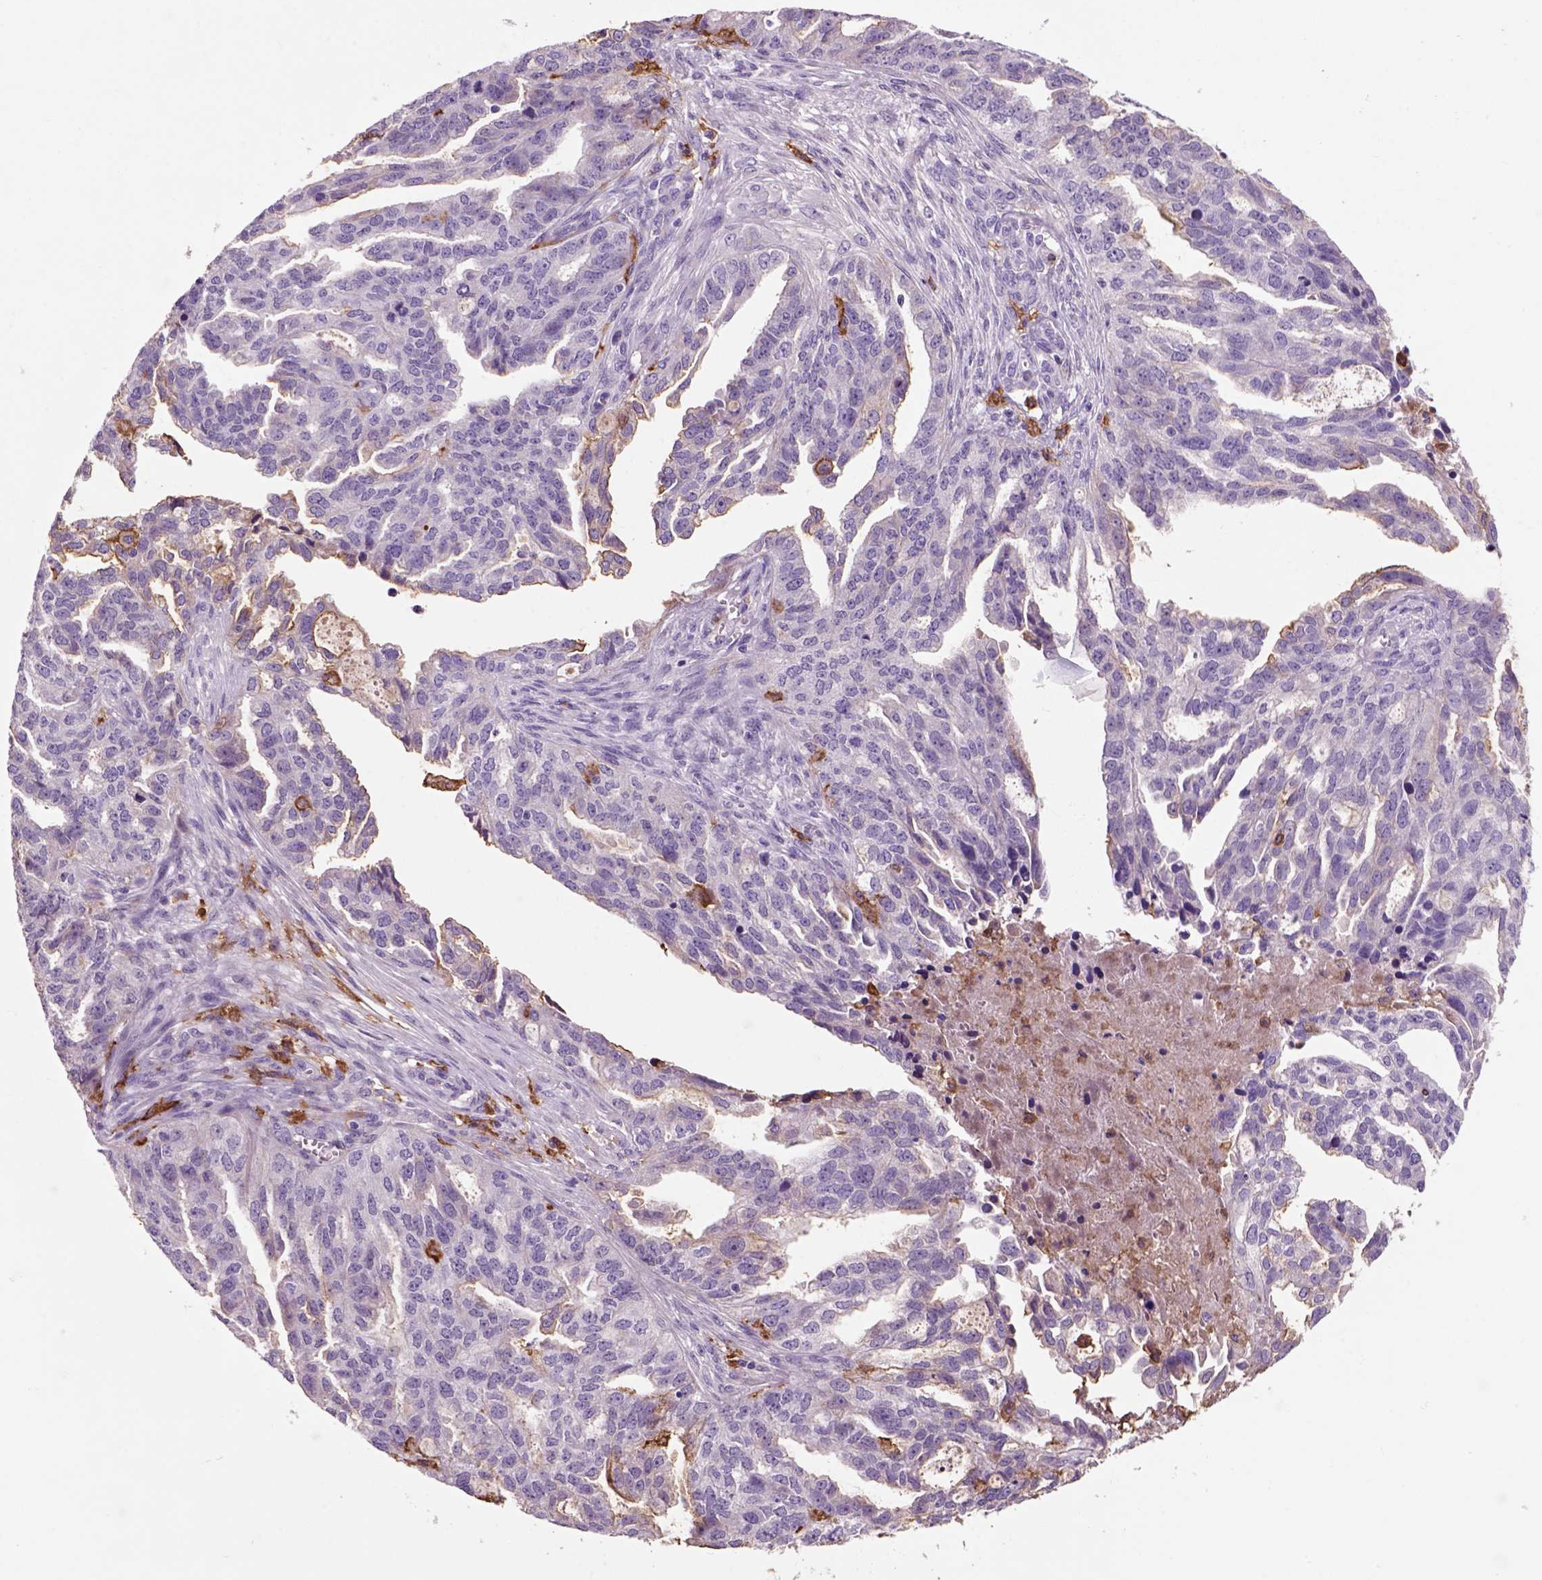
{"staining": {"intensity": "negative", "quantity": "none", "location": "none"}, "tissue": "ovarian cancer", "cell_type": "Tumor cells", "image_type": "cancer", "snomed": [{"axis": "morphology", "description": "Cystadenocarcinoma, serous, NOS"}, {"axis": "topography", "description": "Ovary"}], "caption": "This is an immunohistochemistry (IHC) micrograph of human ovarian cancer. There is no positivity in tumor cells.", "gene": "CD14", "patient": {"sex": "female", "age": 51}}